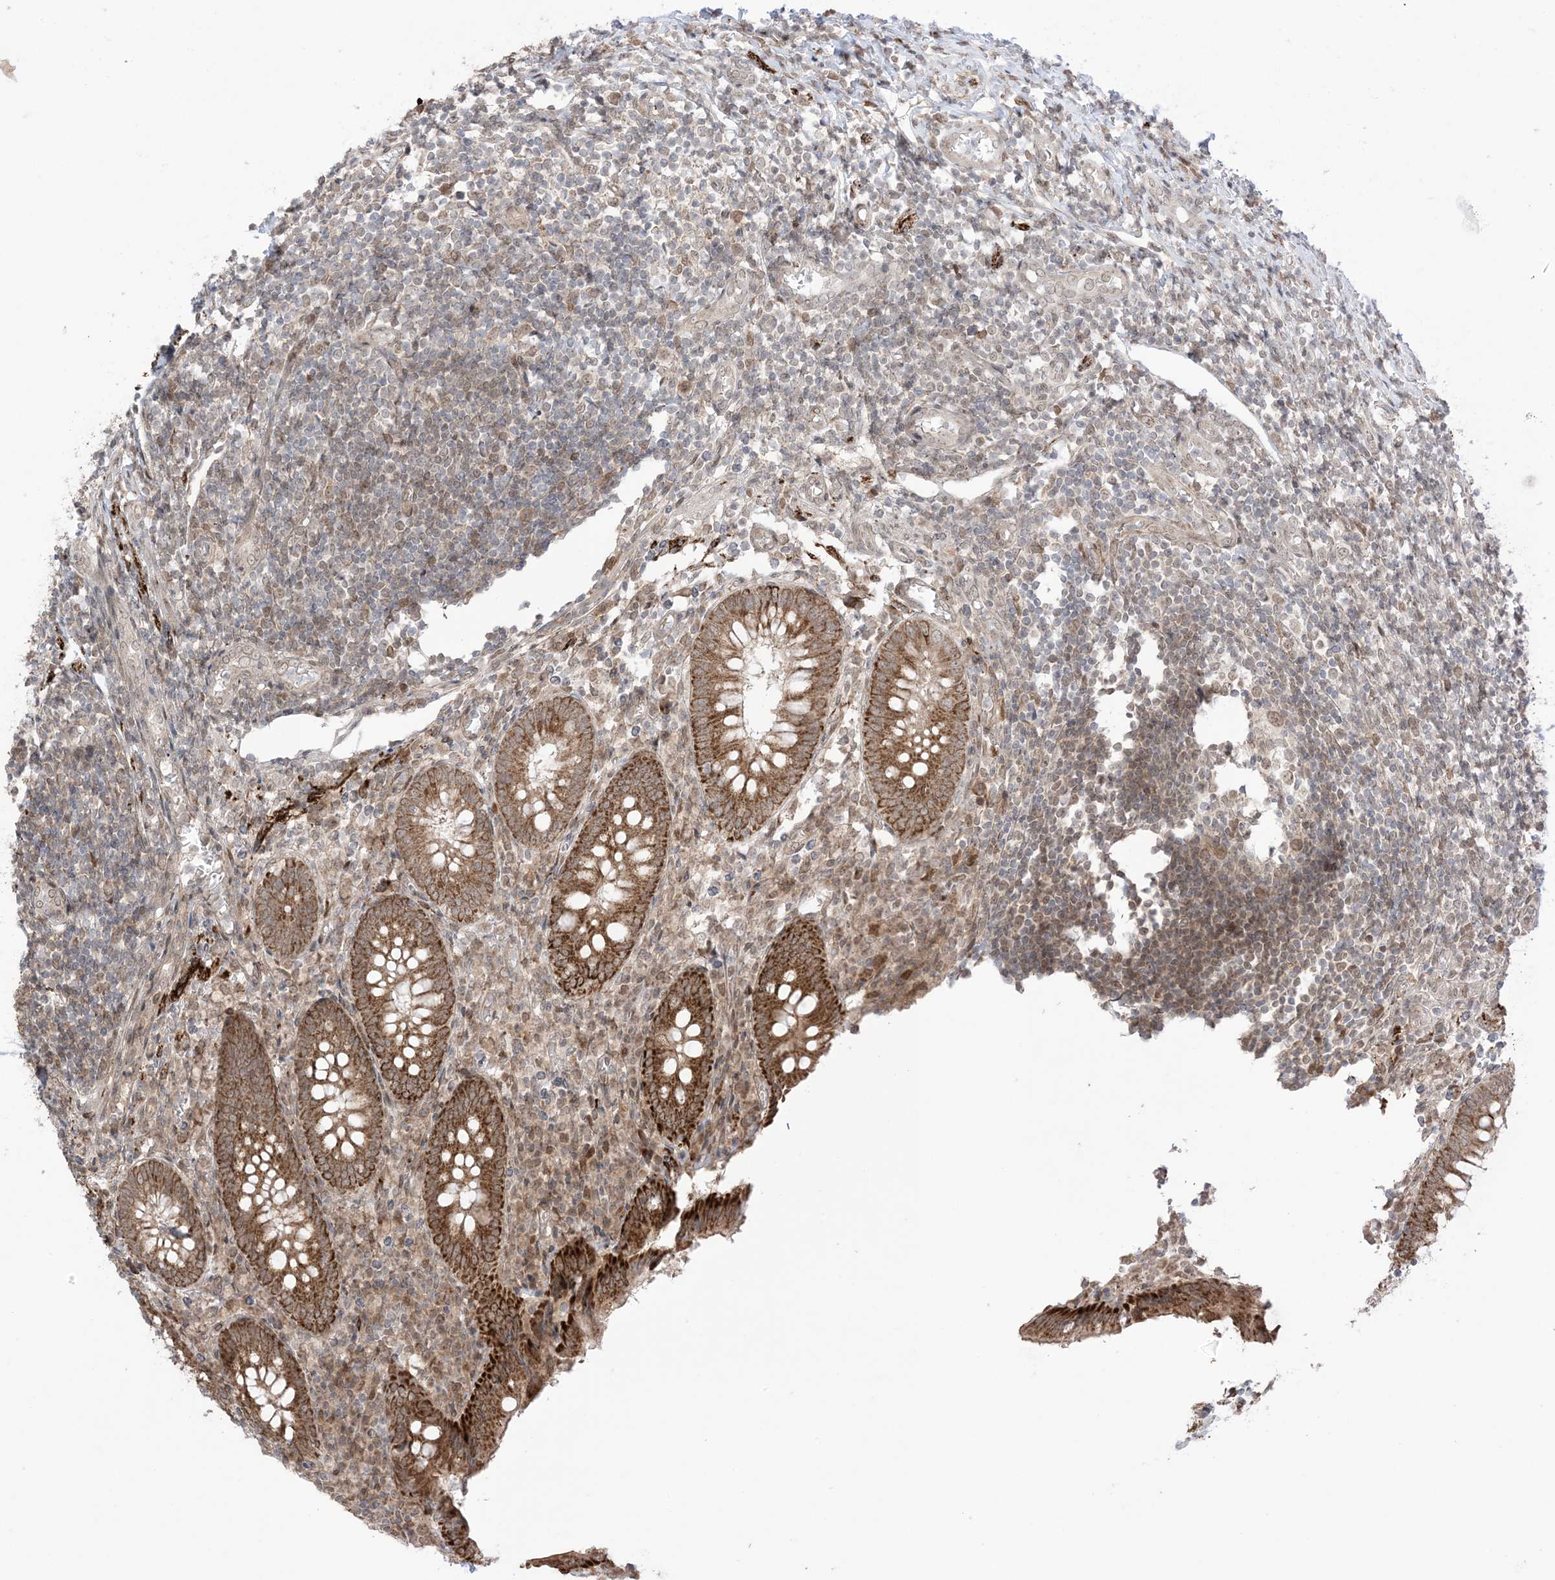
{"staining": {"intensity": "strong", "quantity": ">75%", "location": "cytoplasmic/membranous"}, "tissue": "appendix", "cell_type": "Glandular cells", "image_type": "normal", "snomed": [{"axis": "morphology", "description": "Normal tissue, NOS"}, {"axis": "topography", "description": "Appendix"}], "caption": "The histopathology image displays a brown stain indicating the presence of a protein in the cytoplasmic/membranous of glandular cells in appendix.", "gene": "UBE2E2", "patient": {"sex": "female", "age": 17}}